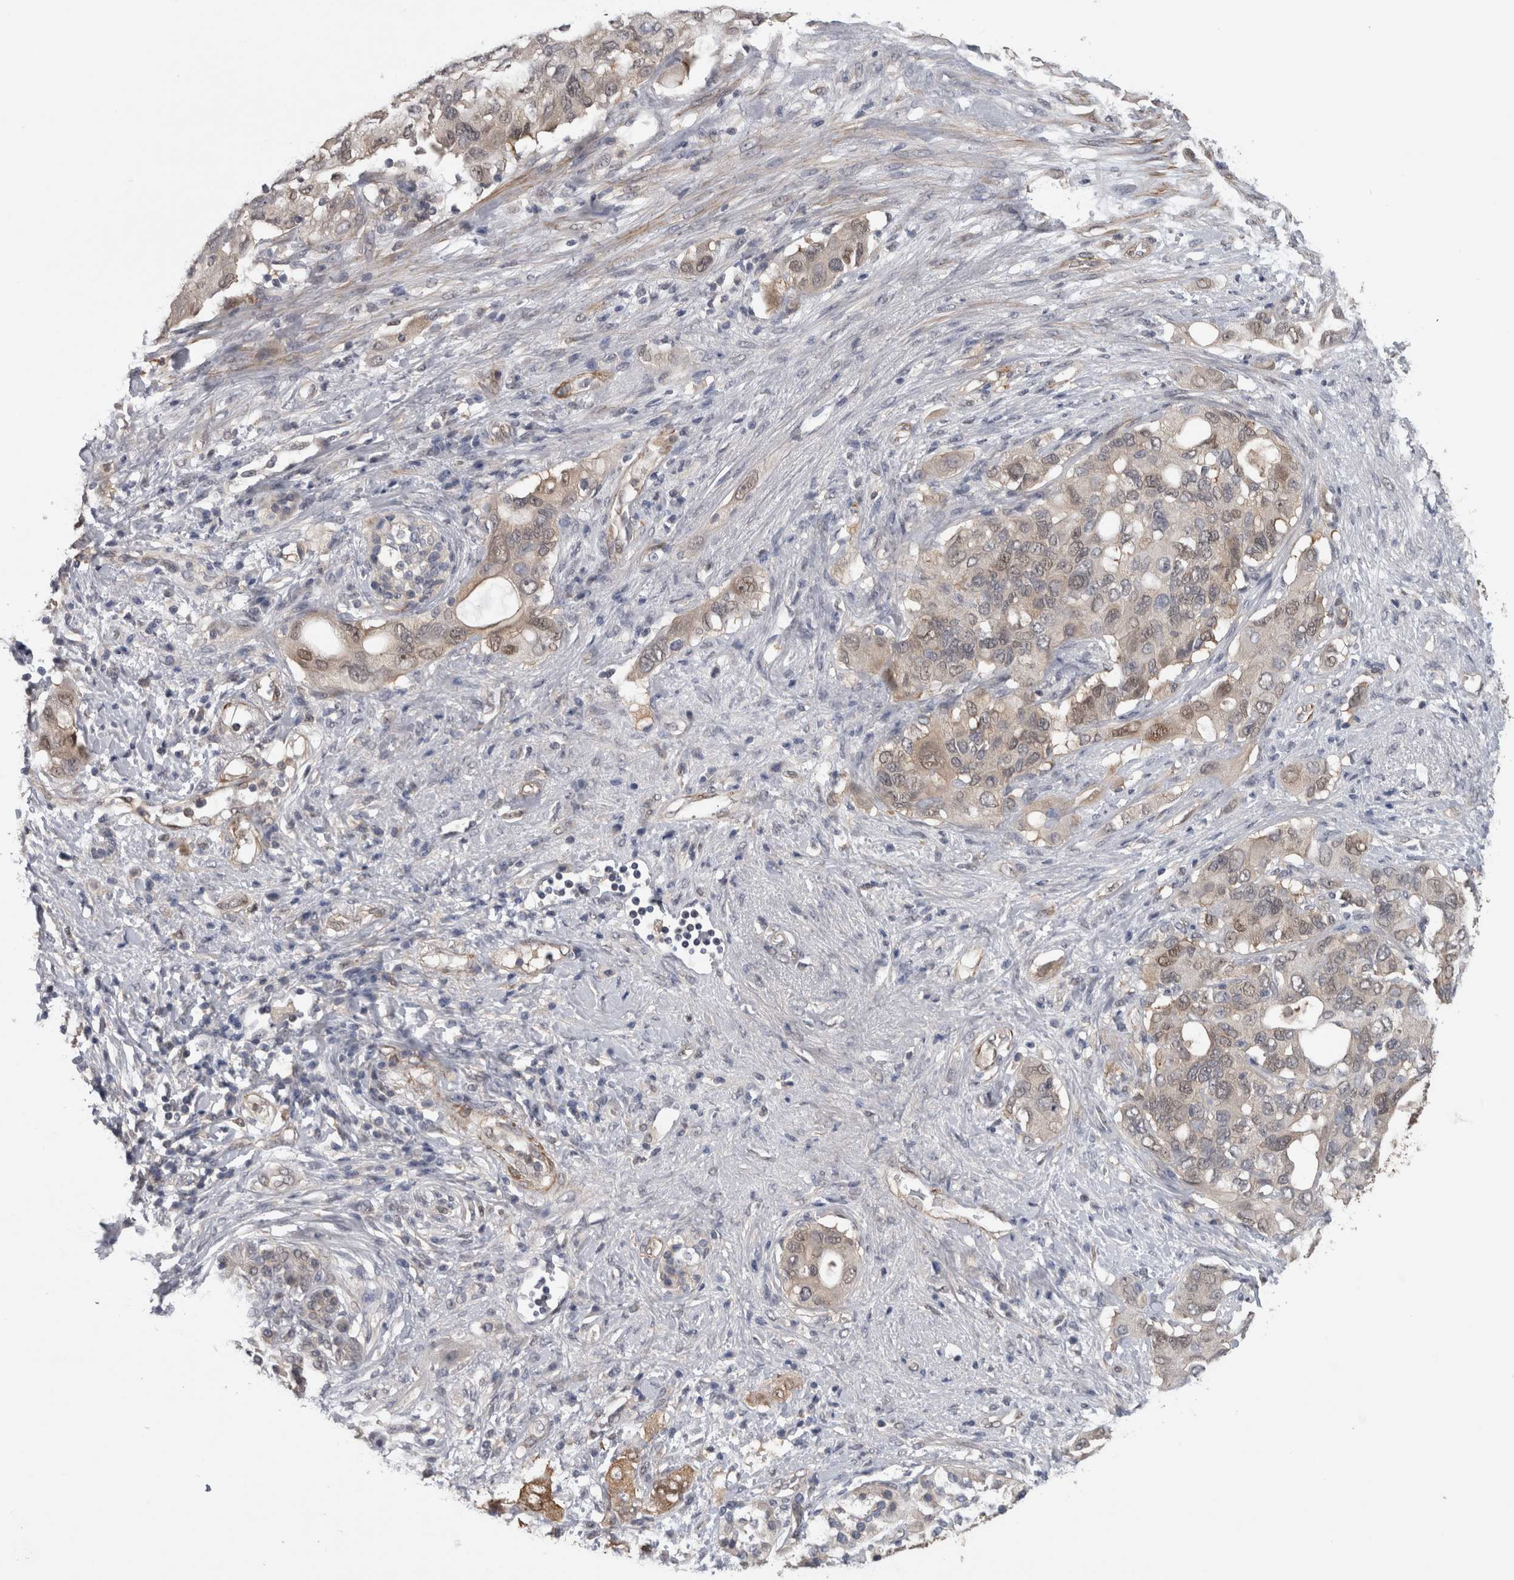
{"staining": {"intensity": "moderate", "quantity": "<25%", "location": "cytoplasmic/membranous,nuclear"}, "tissue": "pancreatic cancer", "cell_type": "Tumor cells", "image_type": "cancer", "snomed": [{"axis": "morphology", "description": "Adenocarcinoma, NOS"}, {"axis": "topography", "description": "Pancreas"}], "caption": "The image reveals staining of pancreatic adenocarcinoma, revealing moderate cytoplasmic/membranous and nuclear protein staining (brown color) within tumor cells.", "gene": "NAPRT", "patient": {"sex": "female", "age": 56}}